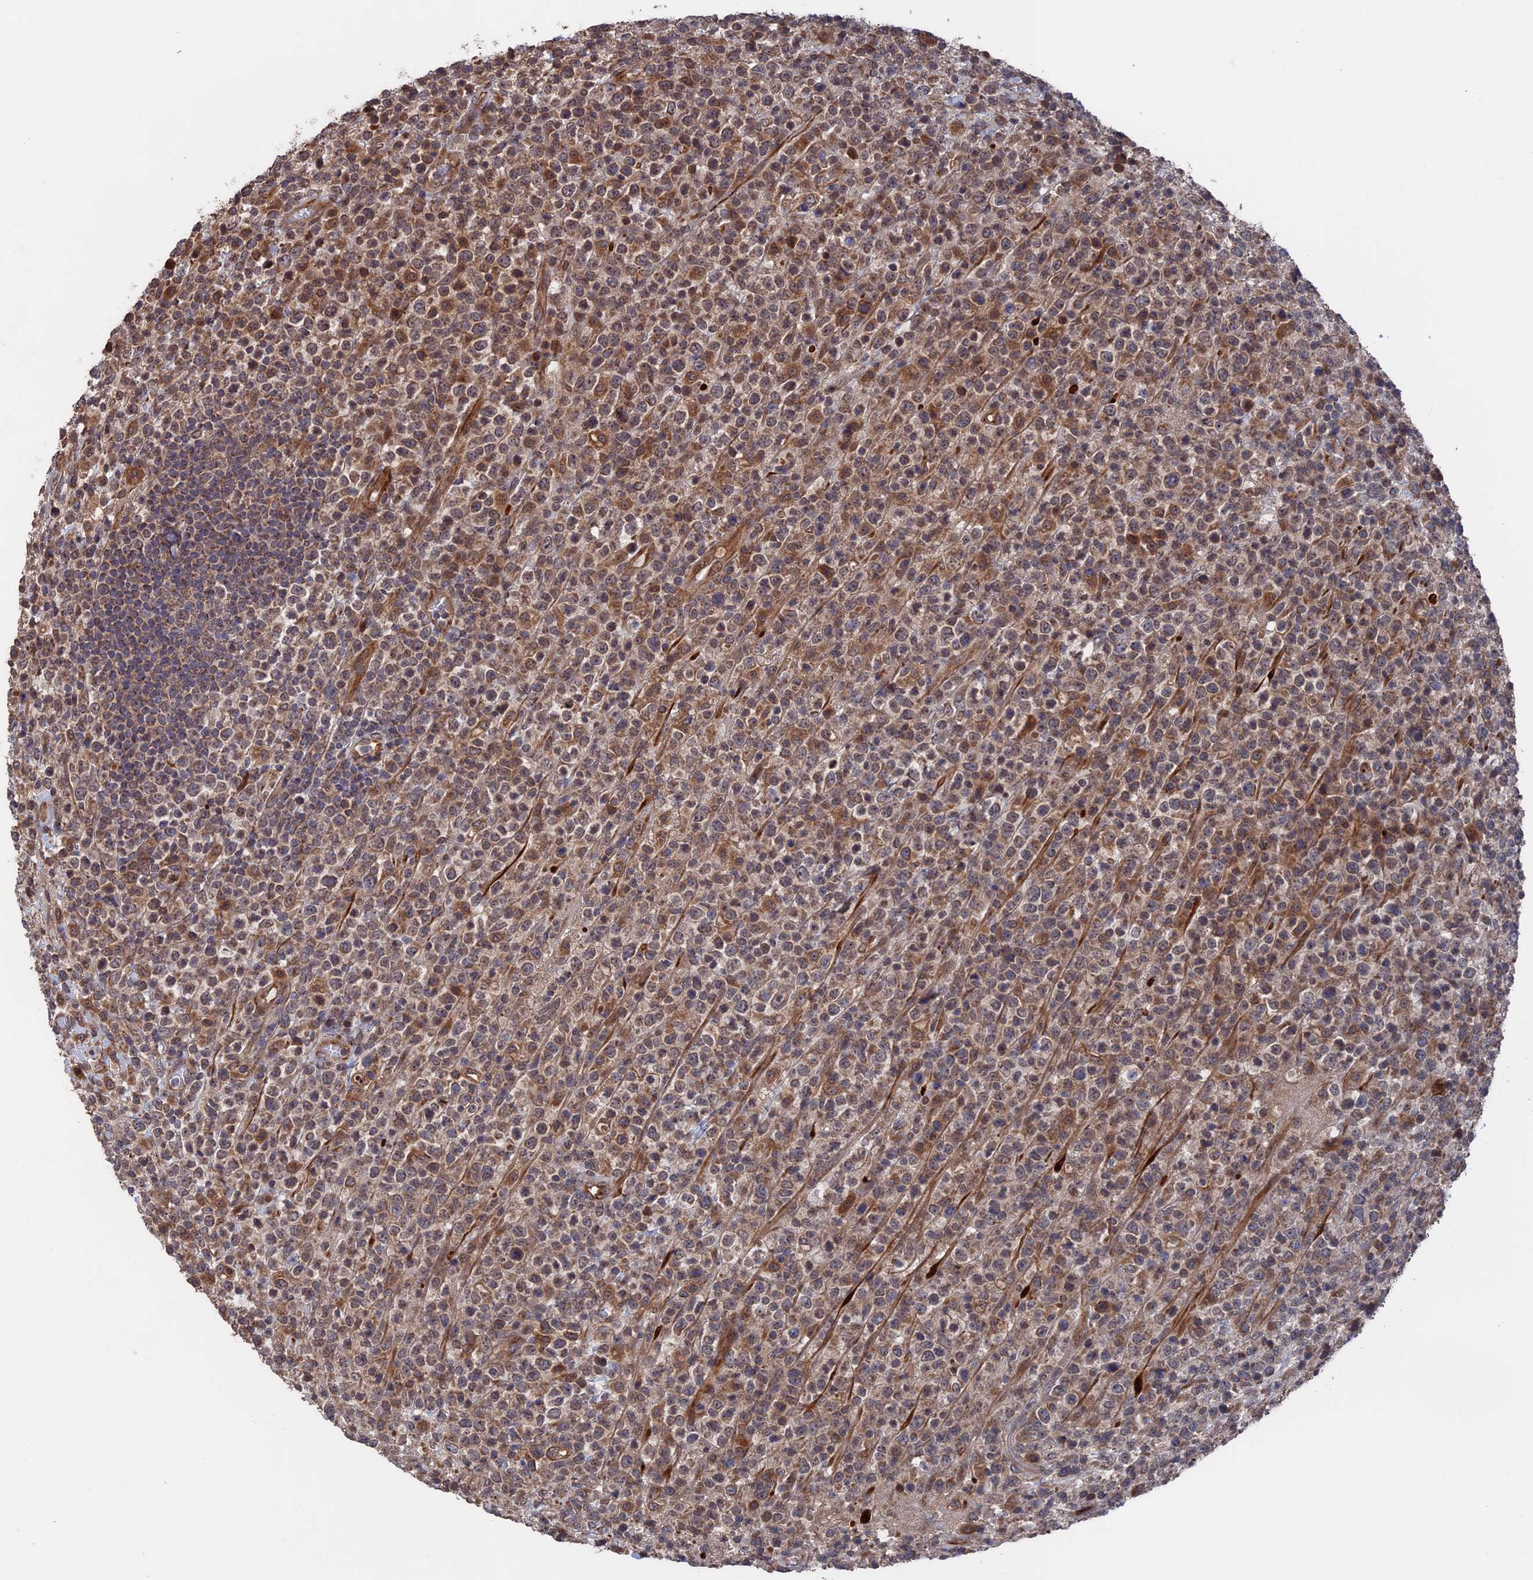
{"staining": {"intensity": "moderate", "quantity": "25%-75%", "location": "cytoplasmic/membranous"}, "tissue": "lymphoma", "cell_type": "Tumor cells", "image_type": "cancer", "snomed": [{"axis": "morphology", "description": "Malignant lymphoma, non-Hodgkin's type, High grade"}, {"axis": "topography", "description": "Colon"}], "caption": "Protein expression analysis of lymphoma reveals moderate cytoplasmic/membranous staining in approximately 25%-75% of tumor cells.", "gene": "PLA2G15", "patient": {"sex": "female", "age": 53}}